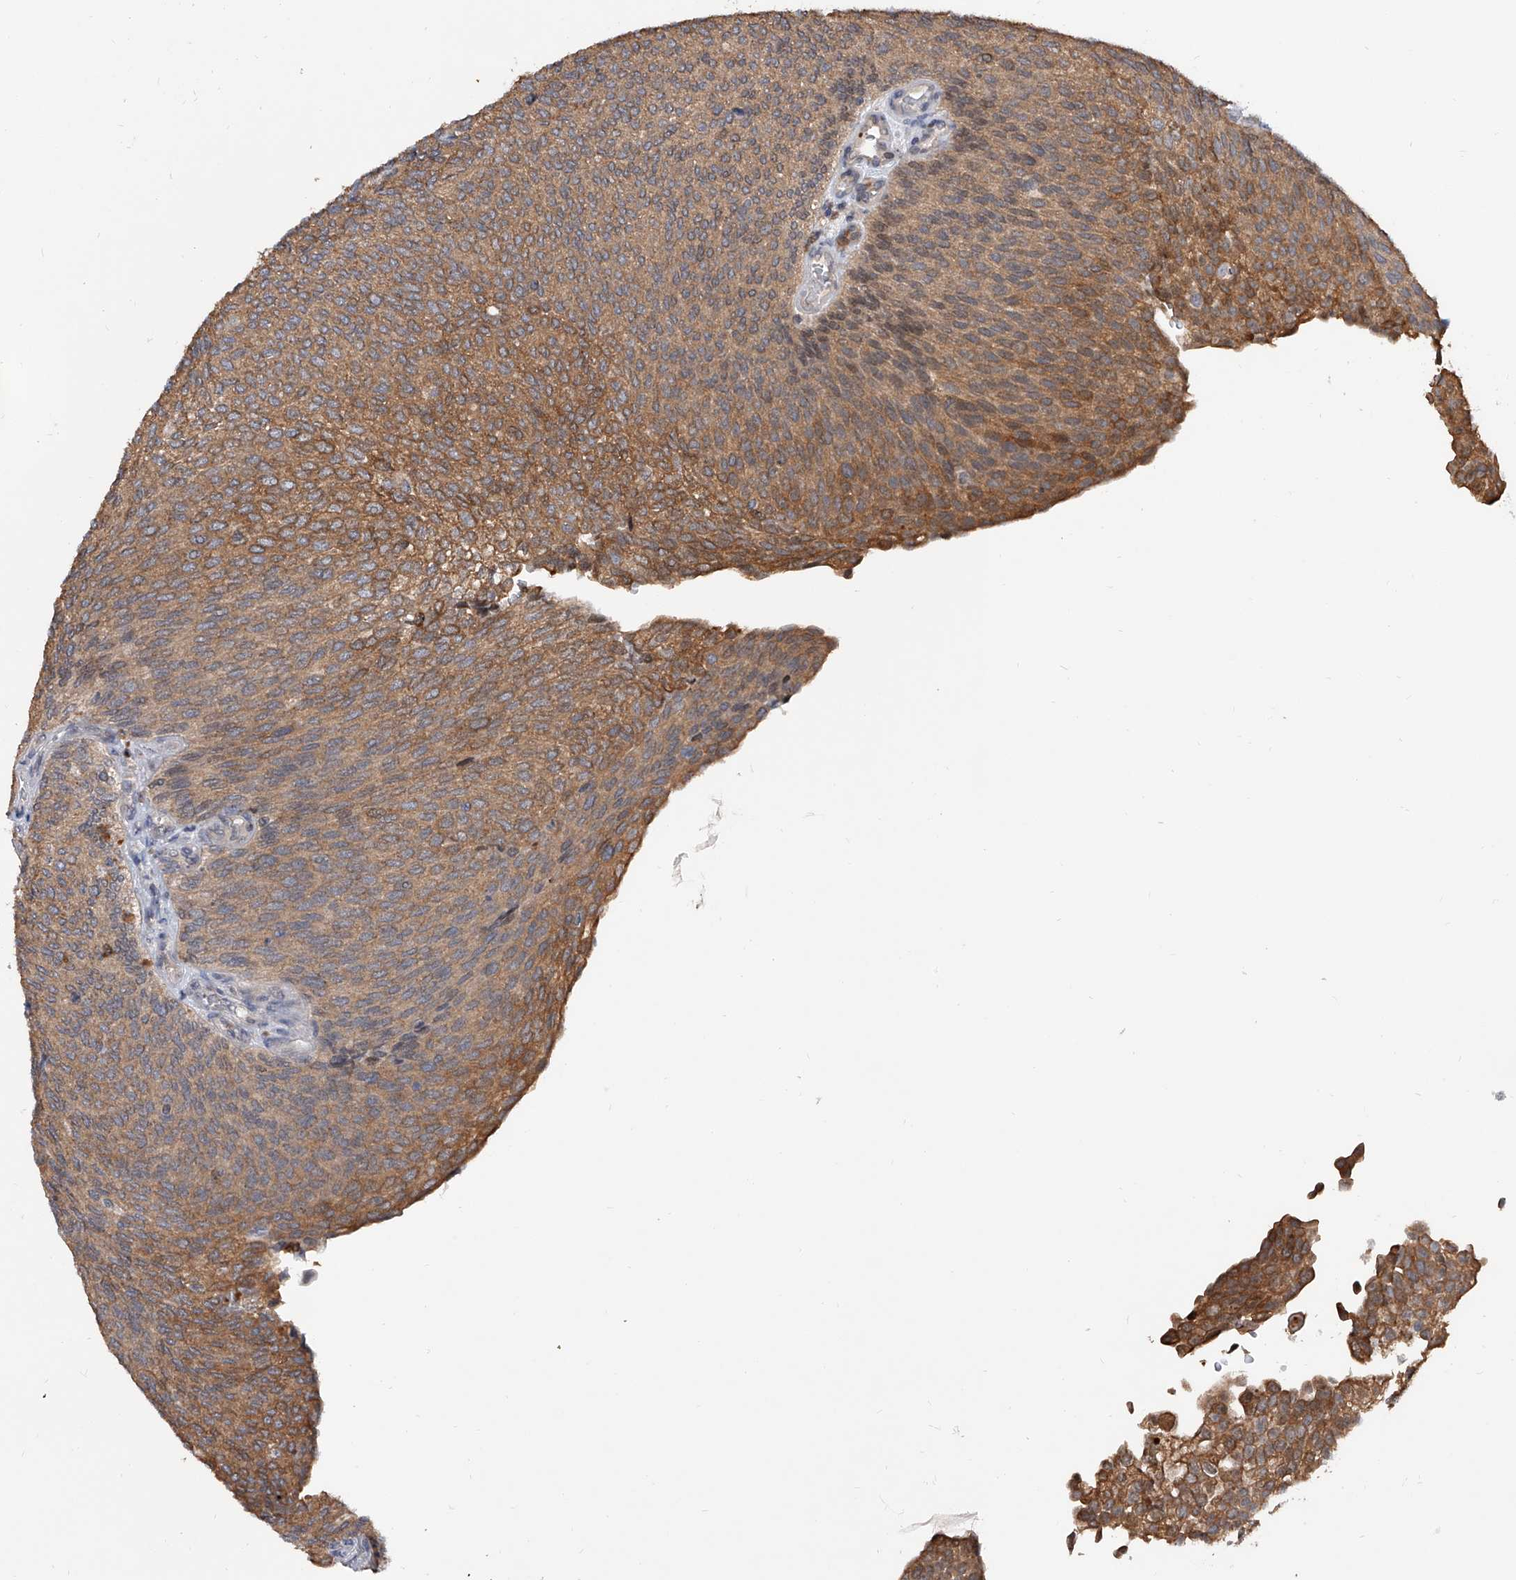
{"staining": {"intensity": "moderate", "quantity": ">75%", "location": "cytoplasmic/membranous"}, "tissue": "urothelial cancer", "cell_type": "Tumor cells", "image_type": "cancer", "snomed": [{"axis": "morphology", "description": "Urothelial carcinoma, Low grade"}, {"axis": "topography", "description": "Urinary bladder"}], "caption": "Tumor cells display medium levels of moderate cytoplasmic/membranous staining in approximately >75% of cells in urothelial cancer.", "gene": "BHLHE23", "patient": {"sex": "female", "age": 79}}